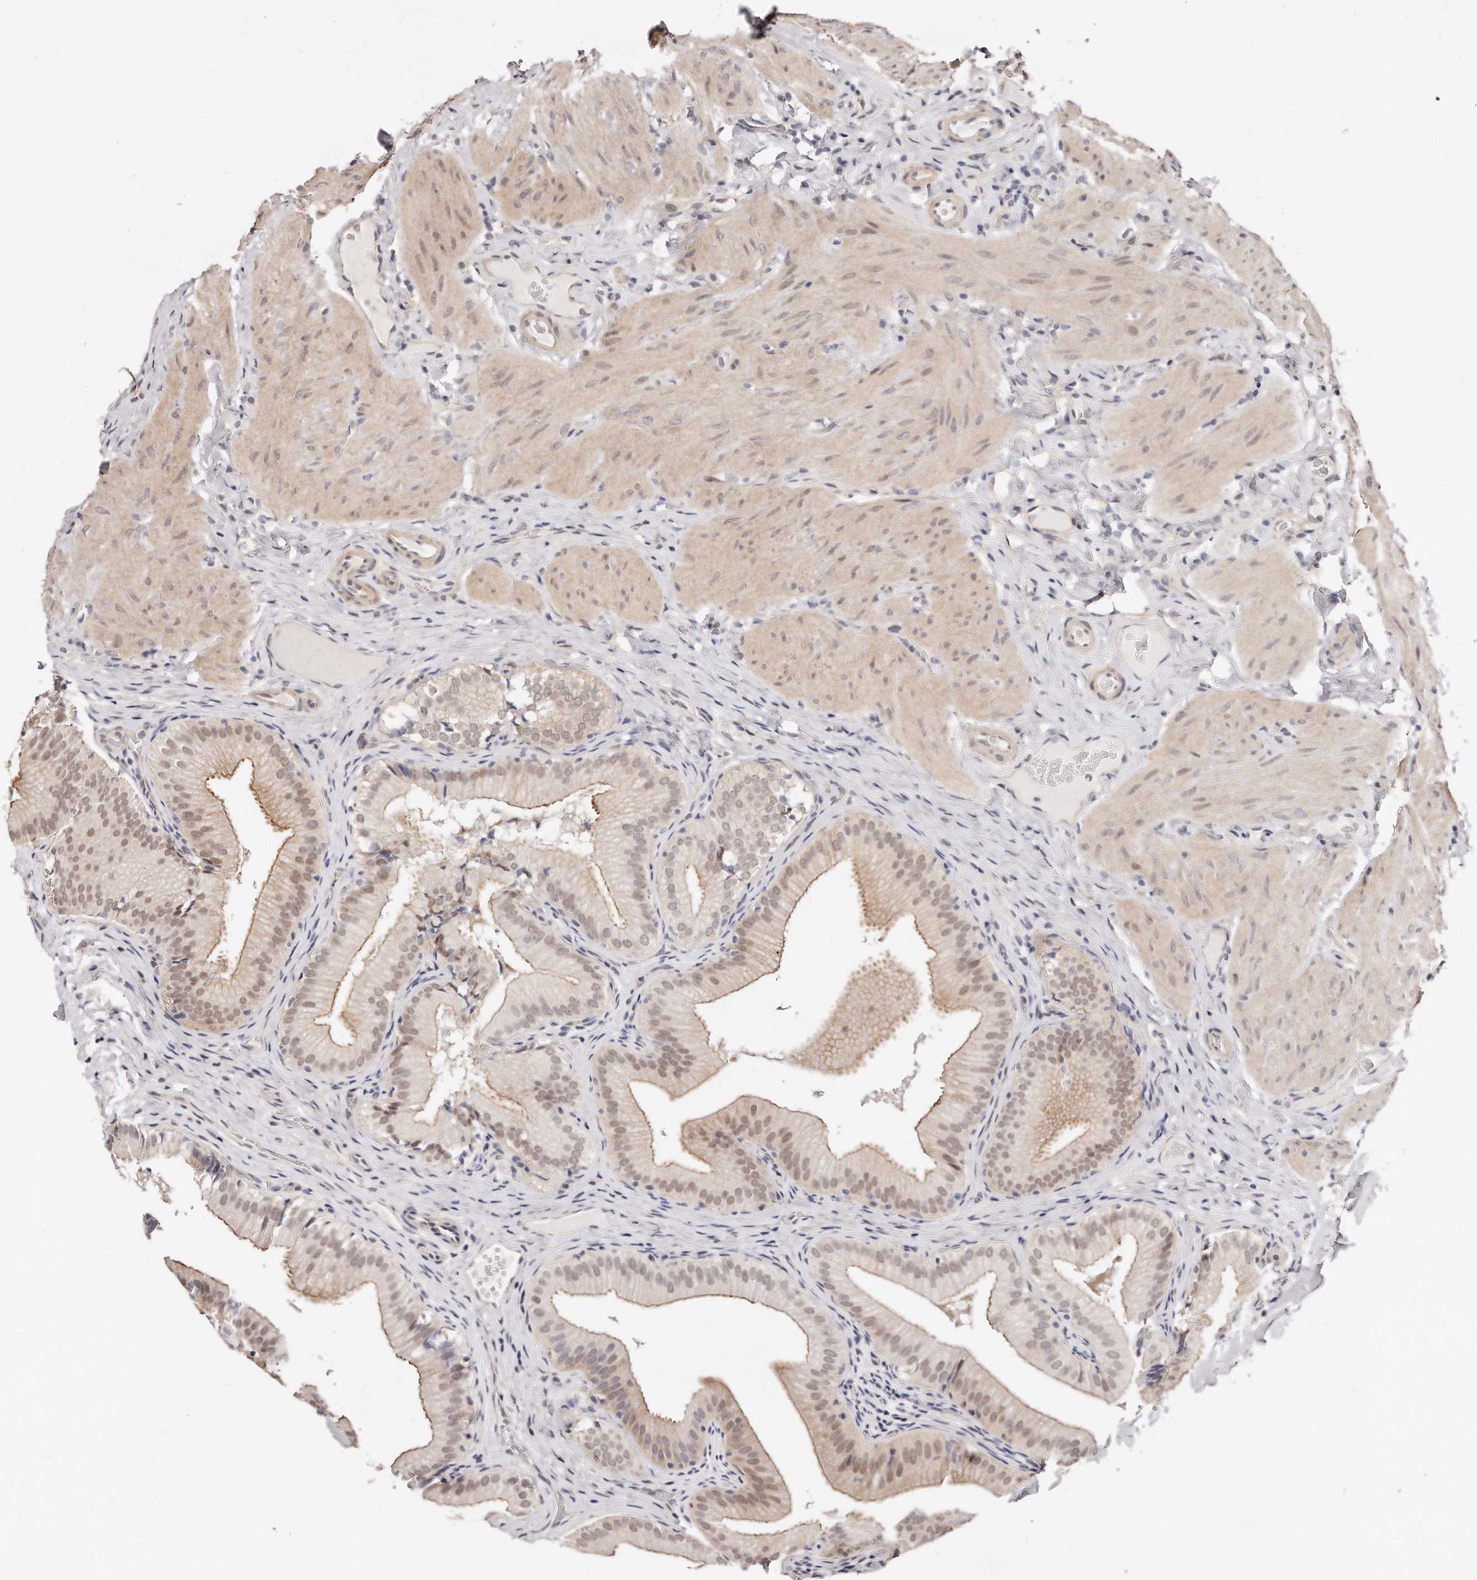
{"staining": {"intensity": "moderate", "quantity": "<25%", "location": "cytoplasmic/membranous,nuclear"}, "tissue": "gallbladder", "cell_type": "Glandular cells", "image_type": "normal", "snomed": [{"axis": "morphology", "description": "Normal tissue, NOS"}, {"axis": "topography", "description": "Gallbladder"}], "caption": "Protein analysis of unremarkable gallbladder displays moderate cytoplasmic/membranous,nuclear positivity in approximately <25% of glandular cells.", "gene": "CASZ1", "patient": {"sex": "female", "age": 30}}